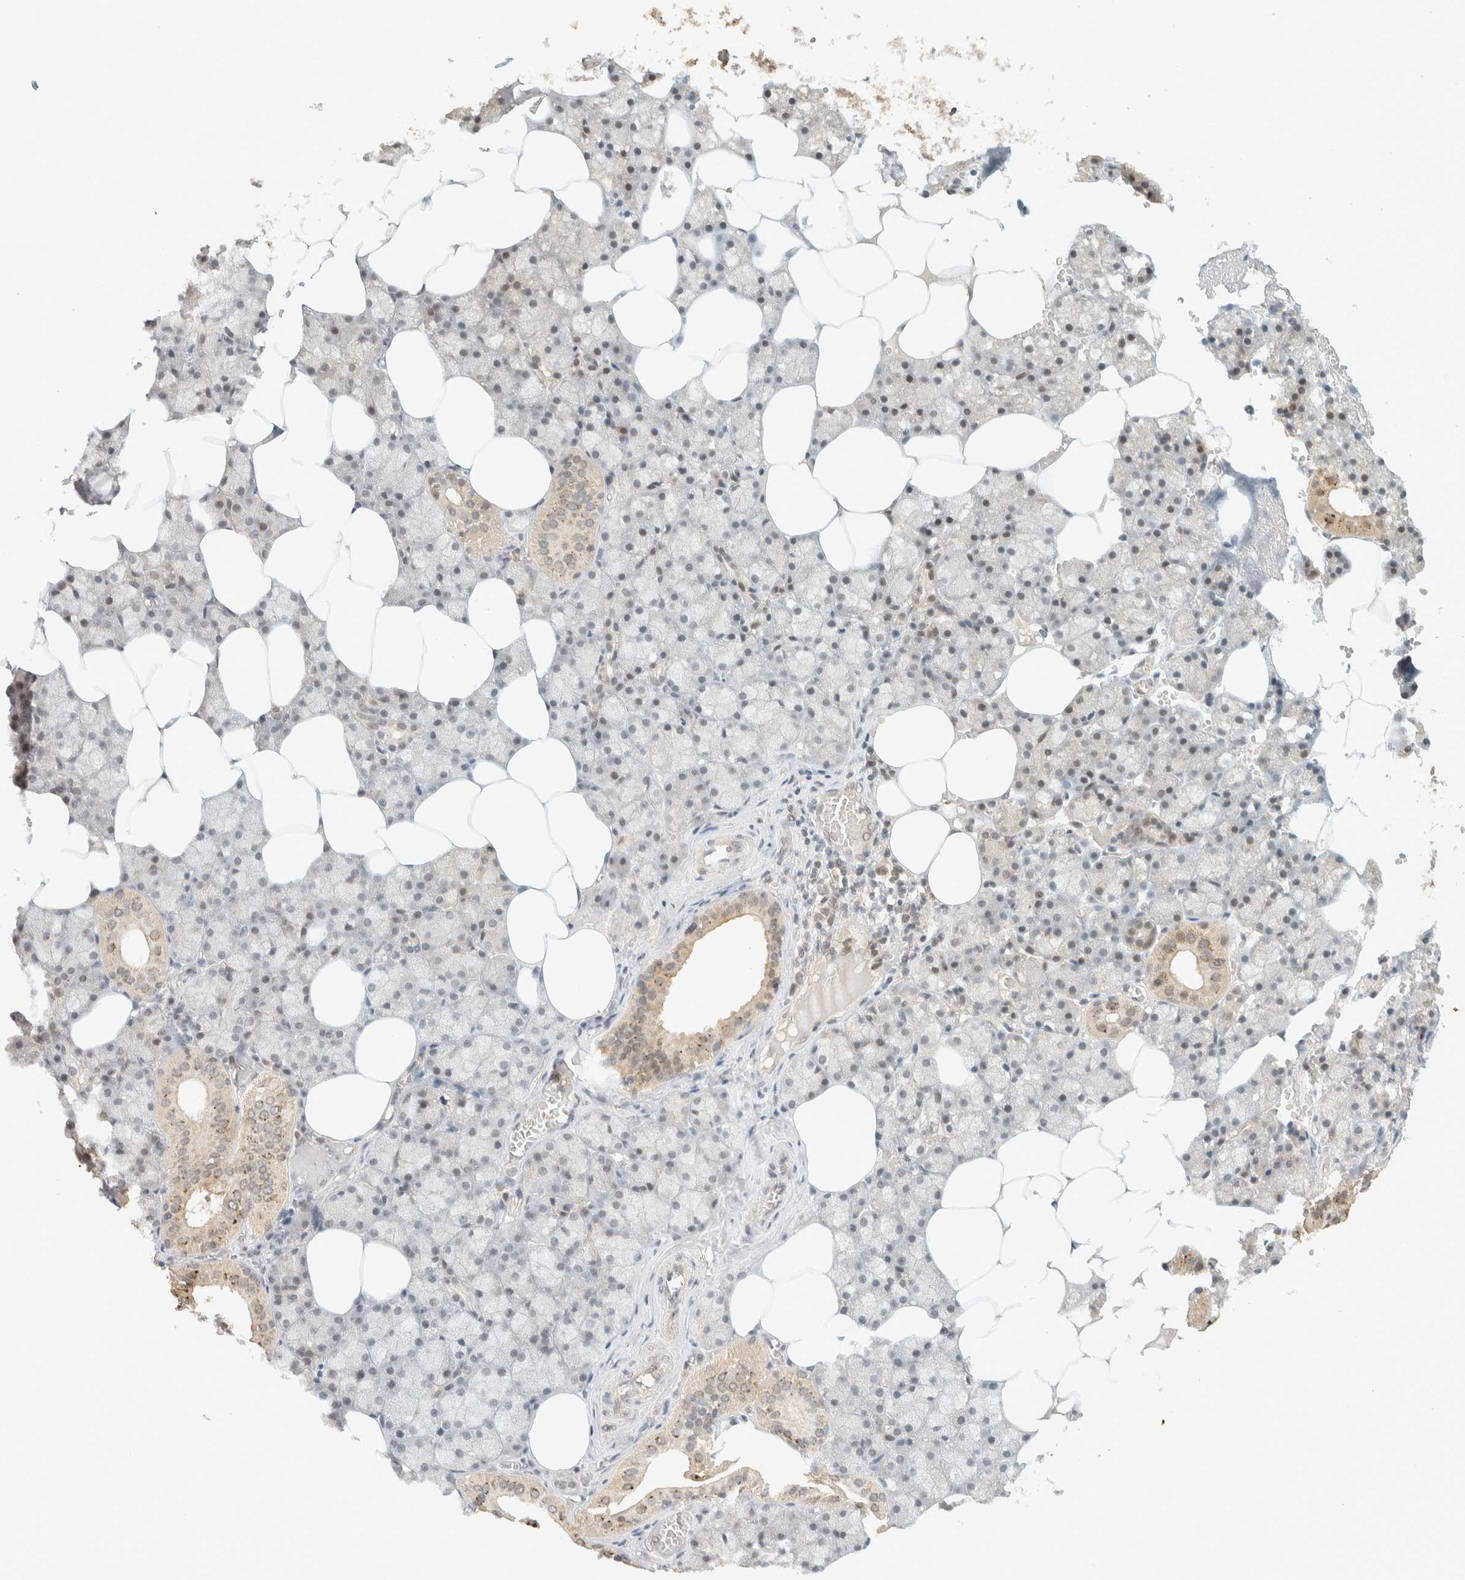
{"staining": {"intensity": "moderate", "quantity": "<25%", "location": "cytoplasmic/membranous"}, "tissue": "salivary gland", "cell_type": "Glandular cells", "image_type": "normal", "snomed": [{"axis": "morphology", "description": "Normal tissue, NOS"}, {"axis": "topography", "description": "Salivary gland"}], "caption": "DAB (3,3'-diaminobenzidine) immunohistochemical staining of normal human salivary gland reveals moderate cytoplasmic/membranous protein expression in approximately <25% of glandular cells.", "gene": "KIFAP3", "patient": {"sex": "male", "age": 62}}